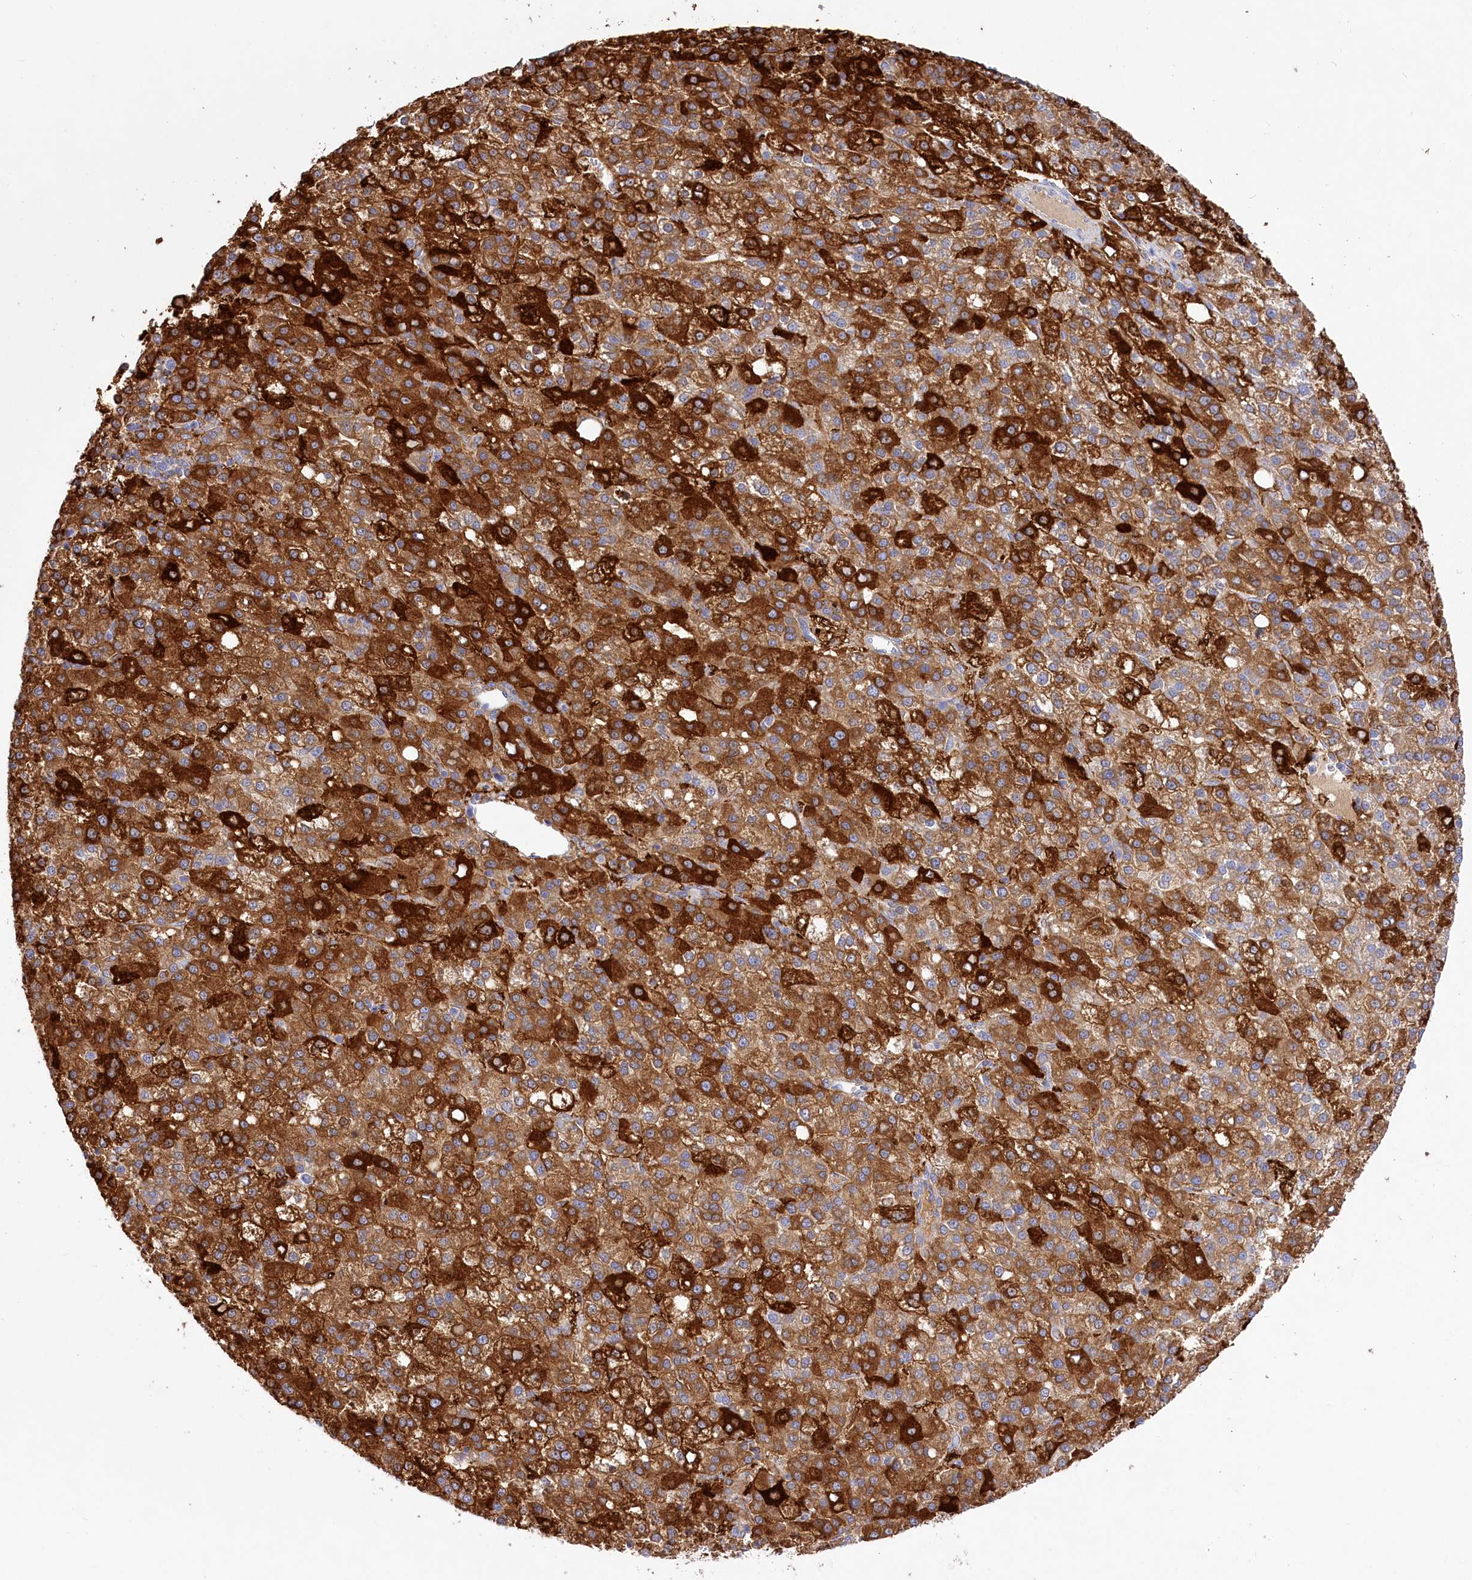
{"staining": {"intensity": "strong", "quantity": ">75%", "location": "cytoplasmic/membranous"}, "tissue": "liver cancer", "cell_type": "Tumor cells", "image_type": "cancer", "snomed": [{"axis": "morphology", "description": "Carcinoma, Hepatocellular, NOS"}, {"axis": "topography", "description": "Liver"}], "caption": "Liver cancer (hepatocellular carcinoma) was stained to show a protein in brown. There is high levels of strong cytoplasmic/membranous expression in about >75% of tumor cells.", "gene": "DNAJC19", "patient": {"sex": "female", "age": 58}}